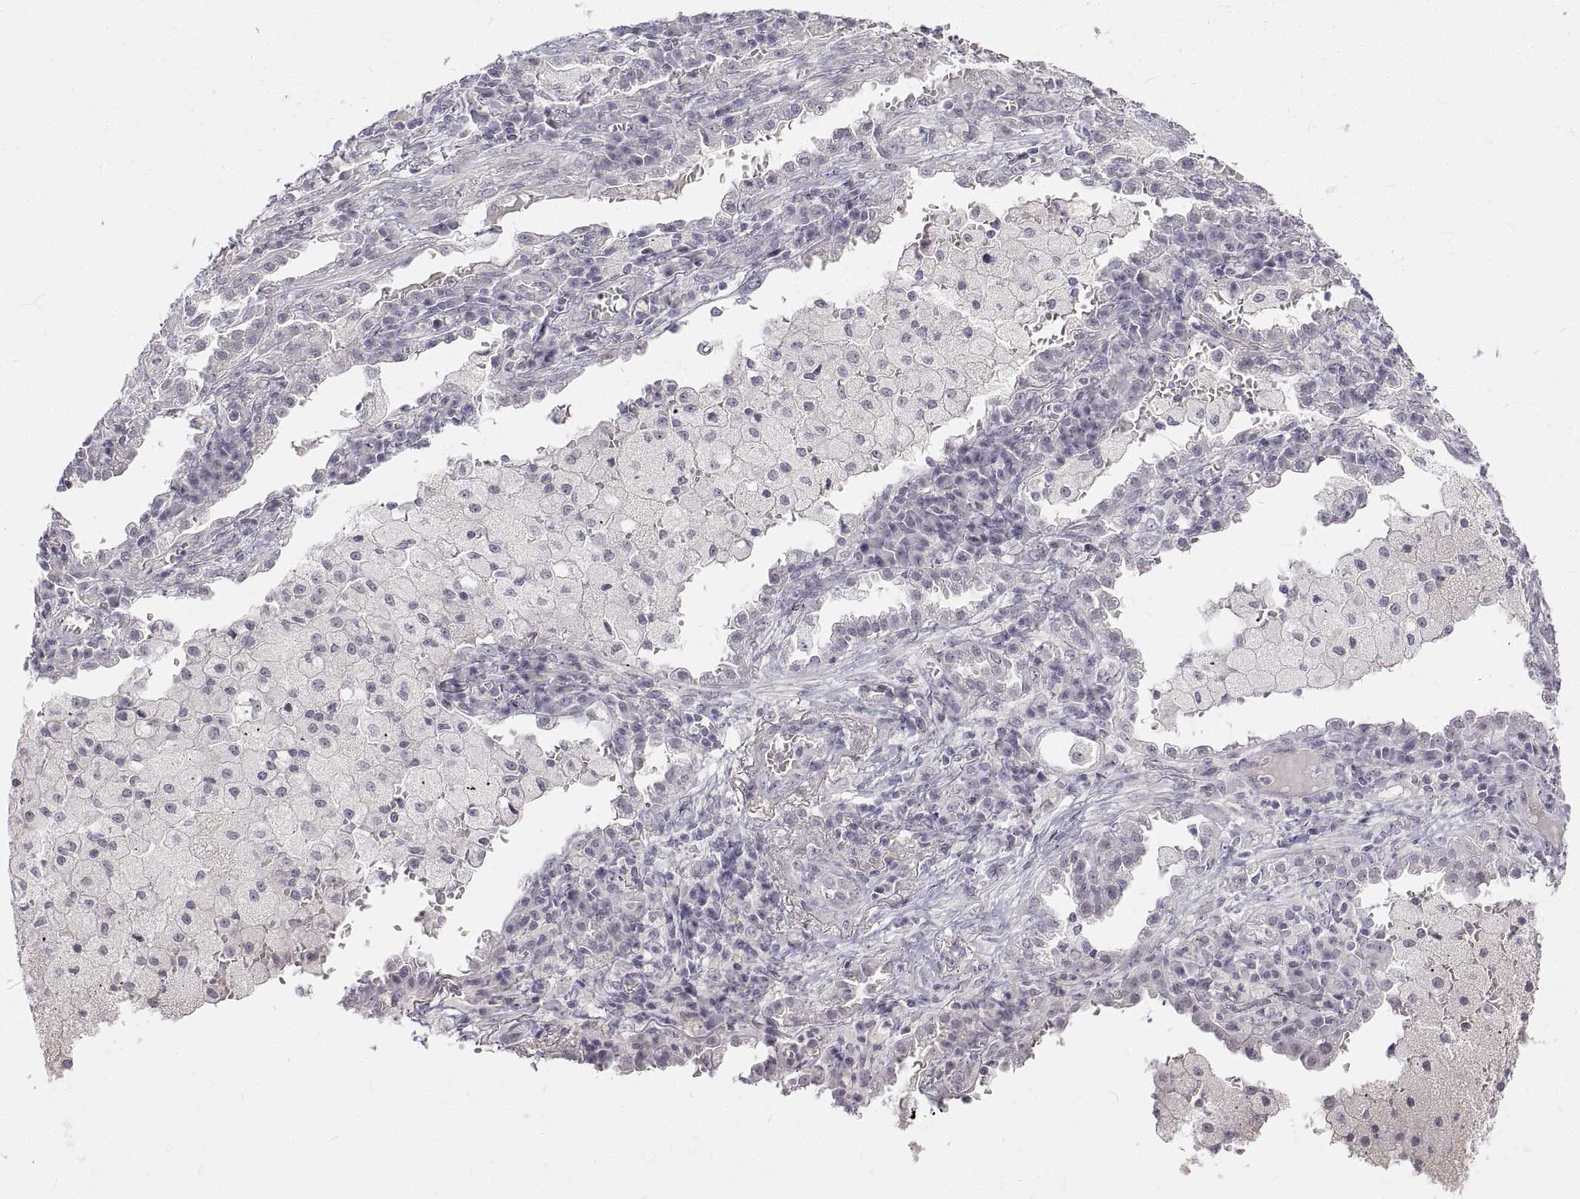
{"staining": {"intensity": "negative", "quantity": "none", "location": "none"}, "tissue": "lung cancer", "cell_type": "Tumor cells", "image_type": "cancer", "snomed": [{"axis": "morphology", "description": "Adenocarcinoma, NOS"}, {"axis": "topography", "description": "Lung"}], "caption": "Immunohistochemistry image of neoplastic tissue: adenocarcinoma (lung) stained with DAB shows no significant protein expression in tumor cells.", "gene": "ANO2", "patient": {"sex": "male", "age": 57}}